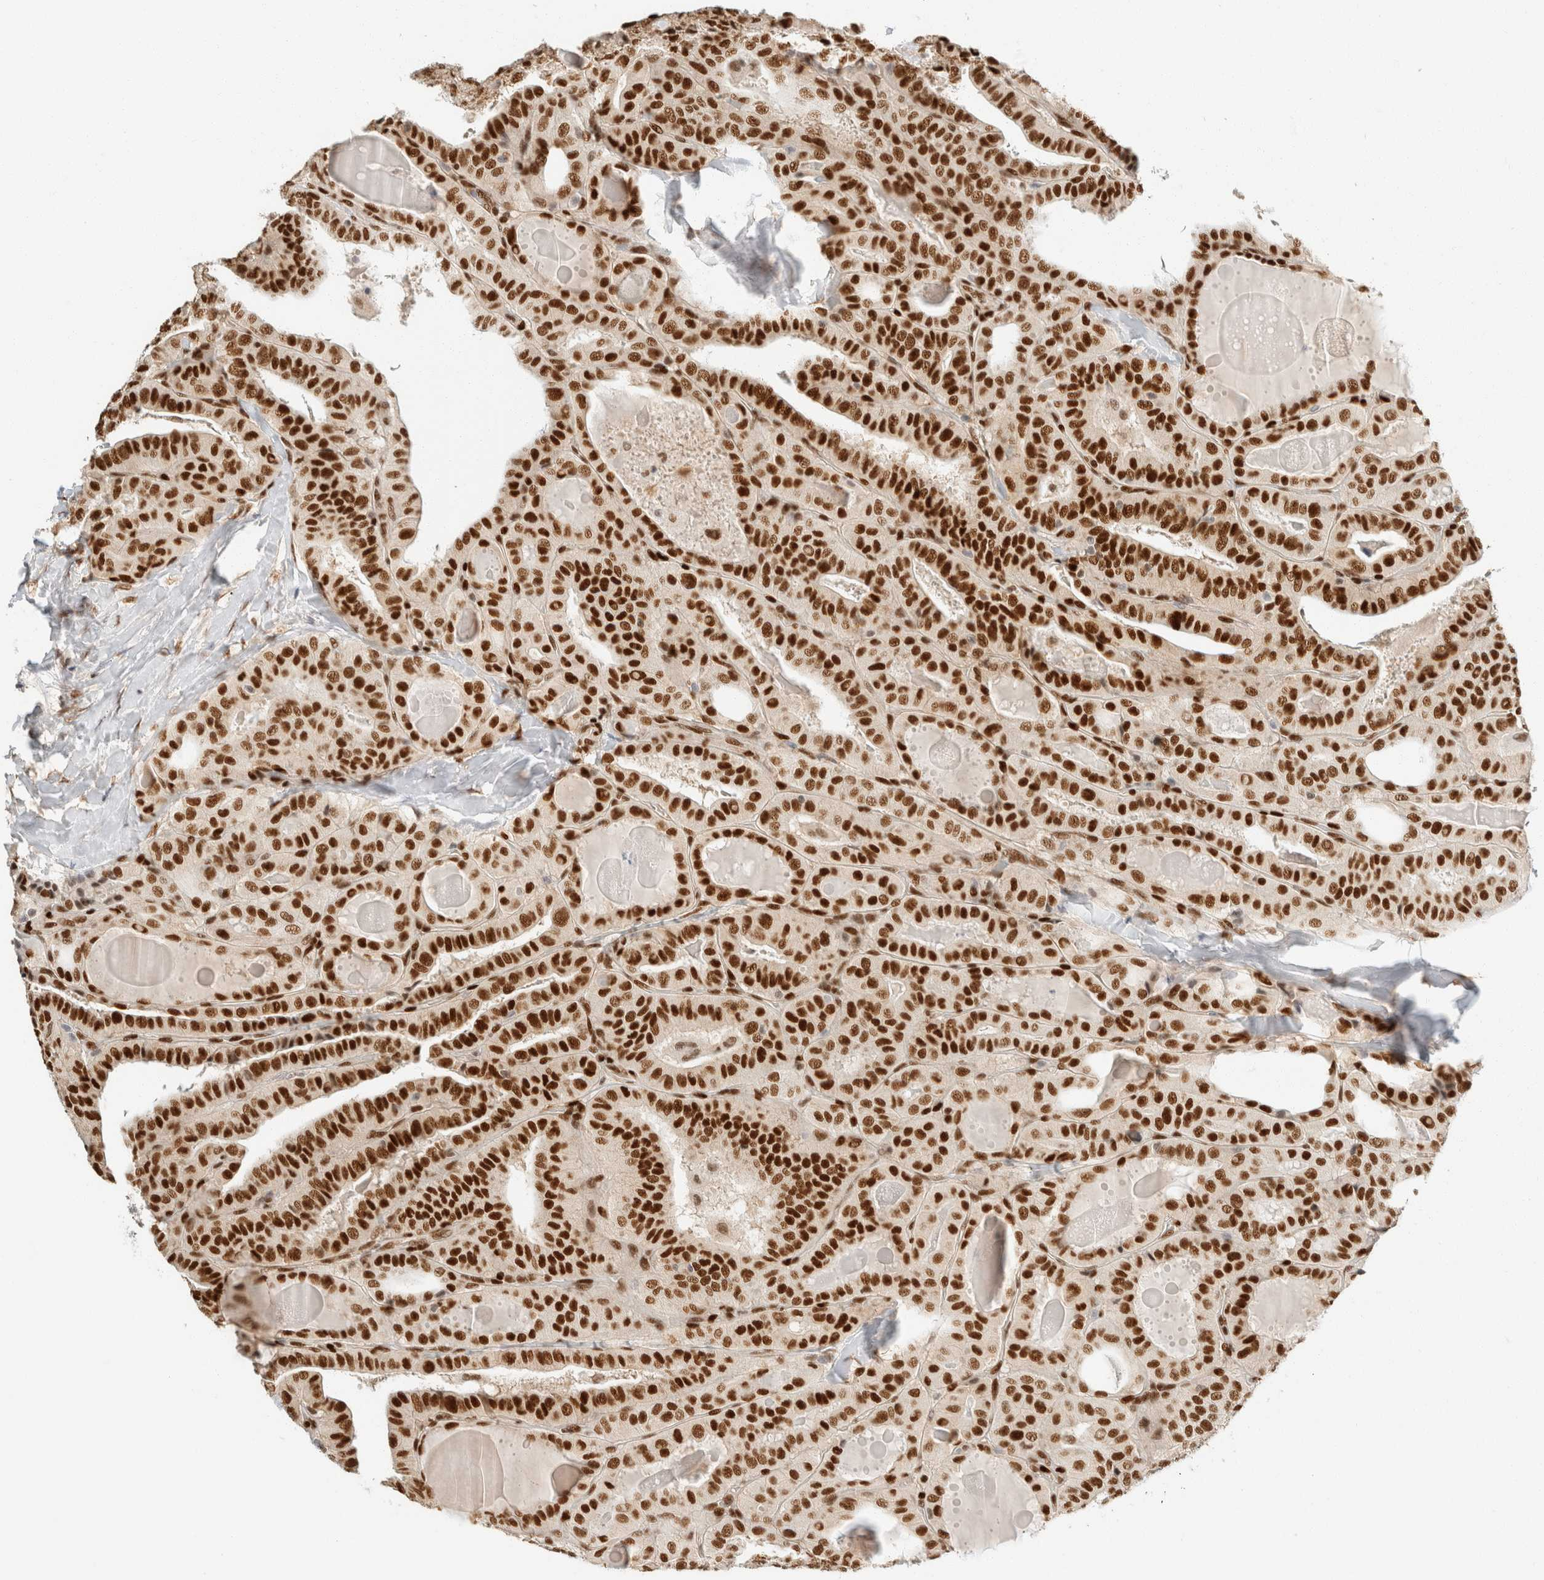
{"staining": {"intensity": "strong", "quantity": ">75%", "location": "nuclear"}, "tissue": "thyroid cancer", "cell_type": "Tumor cells", "image_type": "cancer", "snomed": [{"axis": "morphology", "description": "Papillary adenocarcinoma, NOS"}, {"axis": "topography", "description": "Thyroid gland"}], "caption": "Immunohistochemical staining of thyroid cancer (papillary adenocarcinoma) exhibits high levels of strong nuclear protein expression in approximately >75% of tumor cells.", "gene": "ZNF768", "patient": {"sex": "male", "age": 77}}